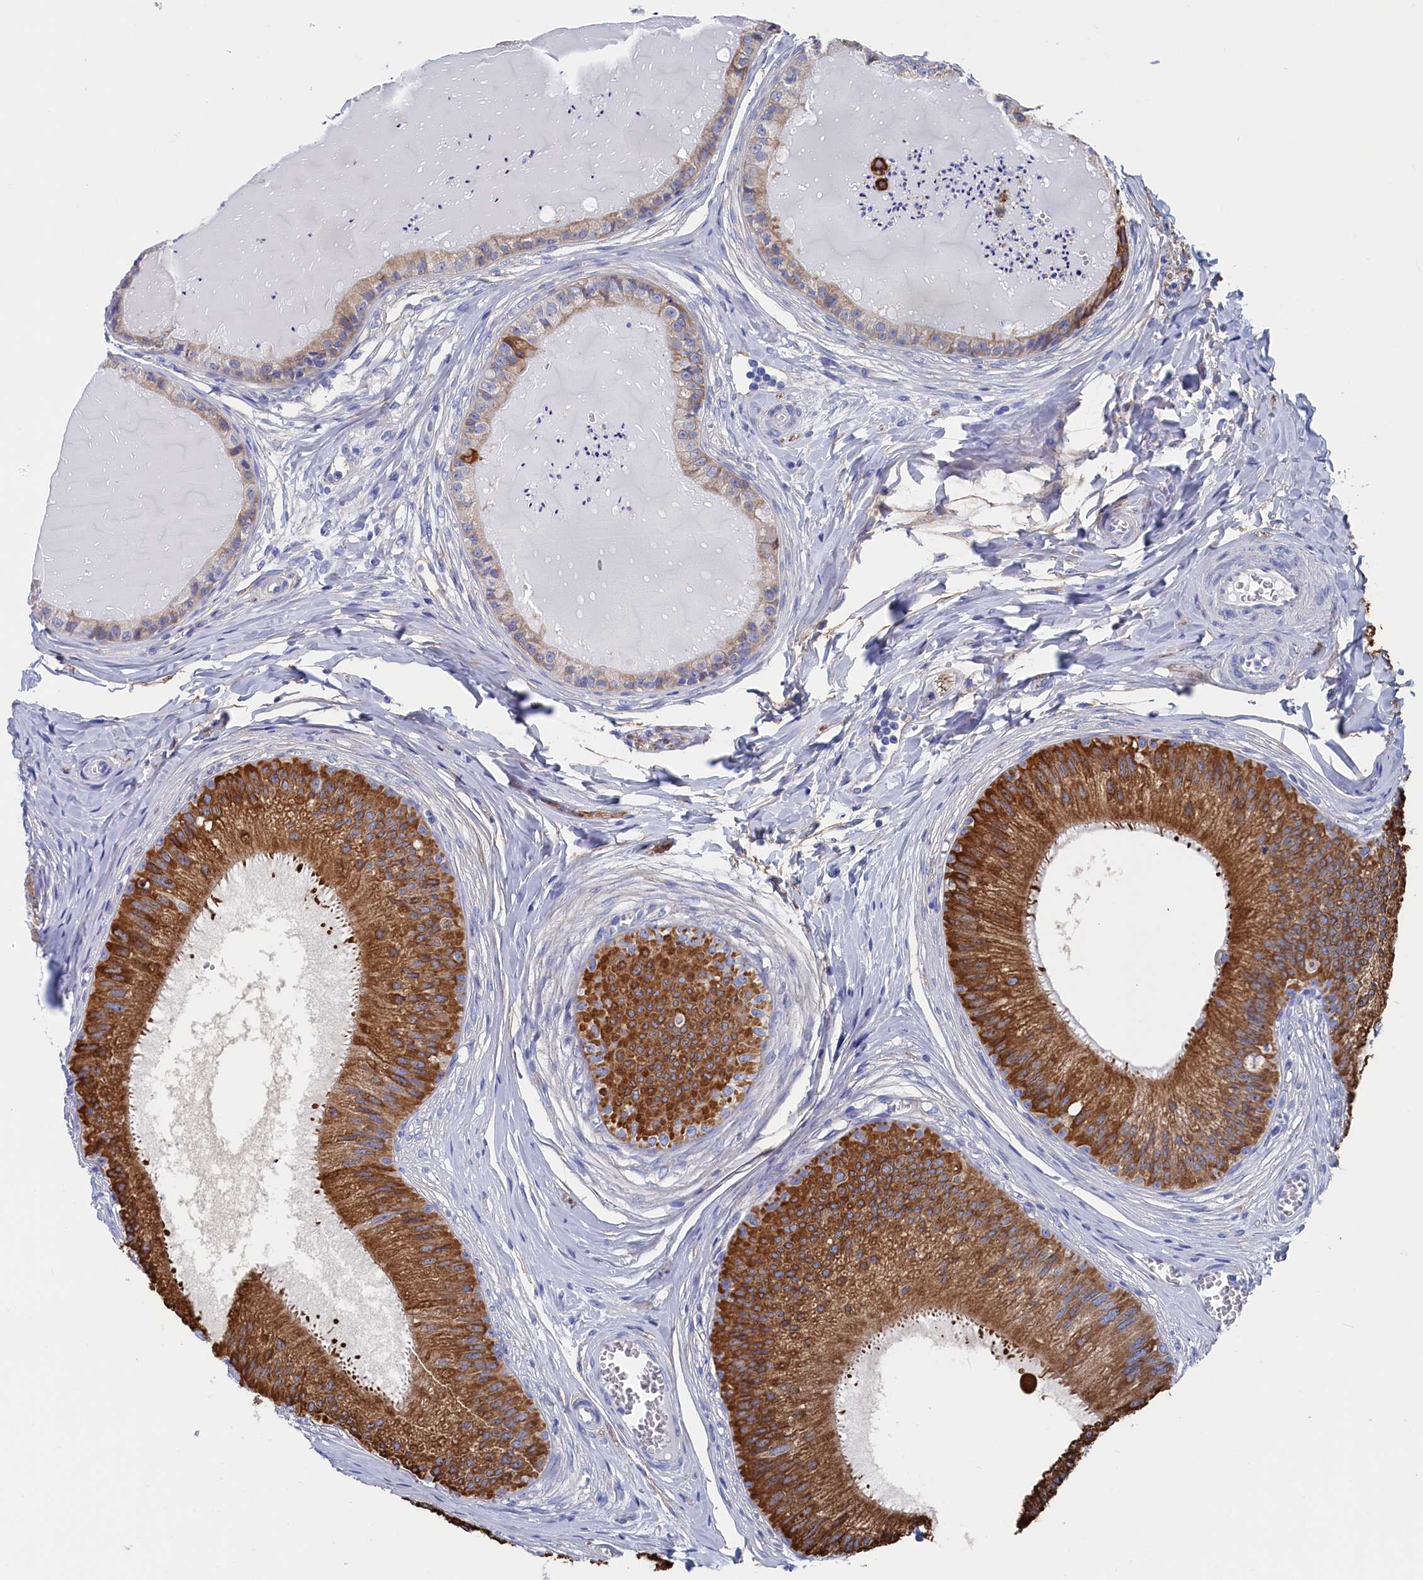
{"staining": {"intensity": "strong", "quantity": "25%-75%", "location": "cytoplasmic/membranous"}, "tissue": "epididymis", "cell_type": "Glandular cells", "image_type": "normal", "snomed": [{"axis": "morphology", "description": "Normal tissue, NOS"}, {"axis": "topography", "description": "Epididymis"}], "caption": "Immunohistochemistry (IHC) micrograph of benign human epididymis stained for a protein (brown), which demonstrates high levels of strong cytoplasmic/membranous positivity in about 25%-75% of glandular cells.", "gene": "TMOD2", "patient": {"sex": "male", "age": 31}}